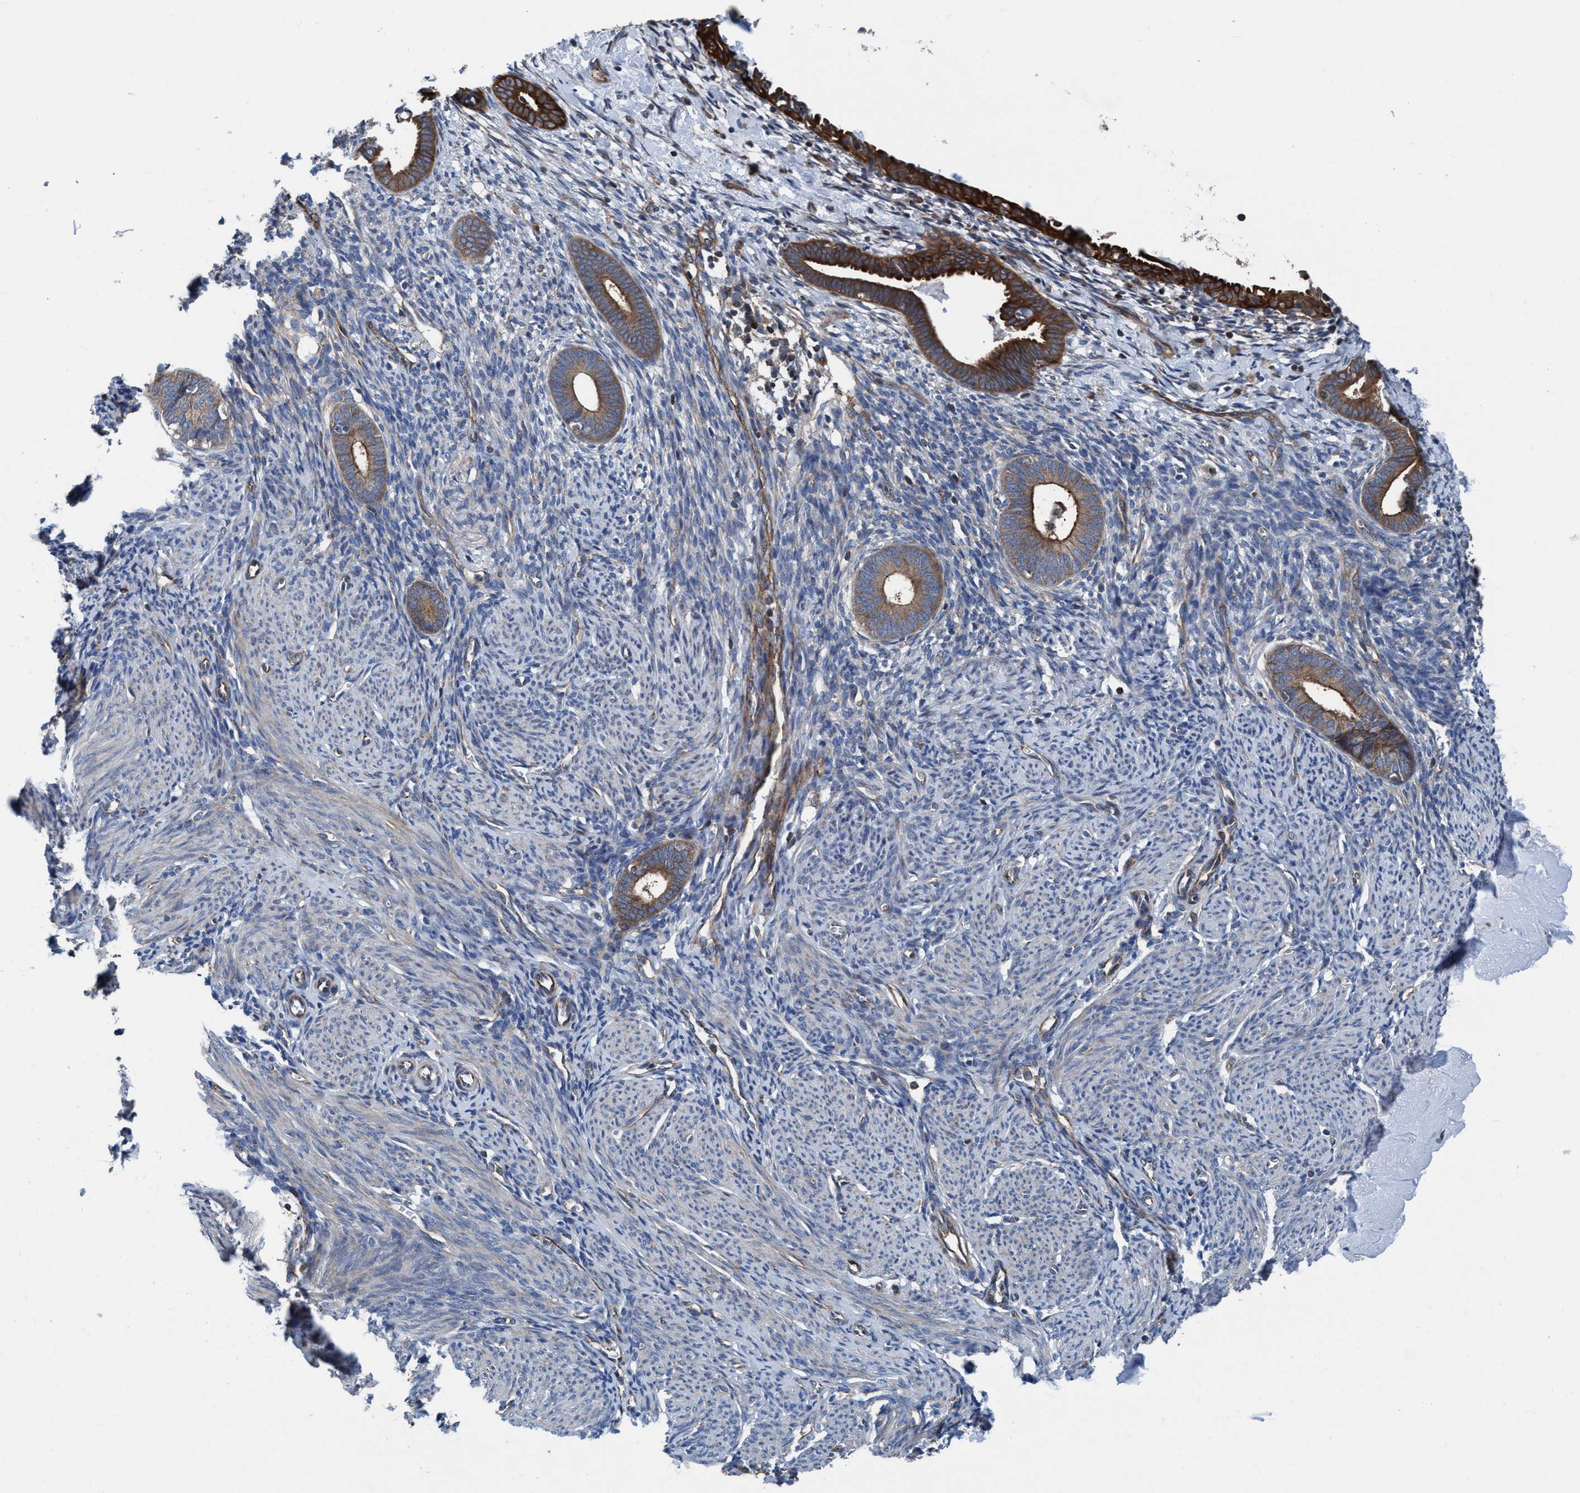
{"staining": {"intensity": "moderate", "quantity": "25%-75%", "location": "cytoplasmic/membranous"}, "tissue": "endometrium", "cell_type": "Cells in endometrial stroma", "image_type": "normal", "snomed": [{"axis": "morphology", "description": "Normal tissue, NOS"}, {"axis": "morphology", "description": "Adenocarcinoma, NOS"}, {"axis": "topography", "description": "Endometrium"}], "caption": "IHC histopathology image of unremarkable endometrium: endometrium stained using immunohistochemistry (IHC) displays medium levels of moderate protein expression localized specifically in the cytoplasmic/membranous of cells in endometrial stroma, appearing as a cytoplasmic/membranous brown color.", "gene": "NMT1", "patient": {"sex": "female", "age": 57}}